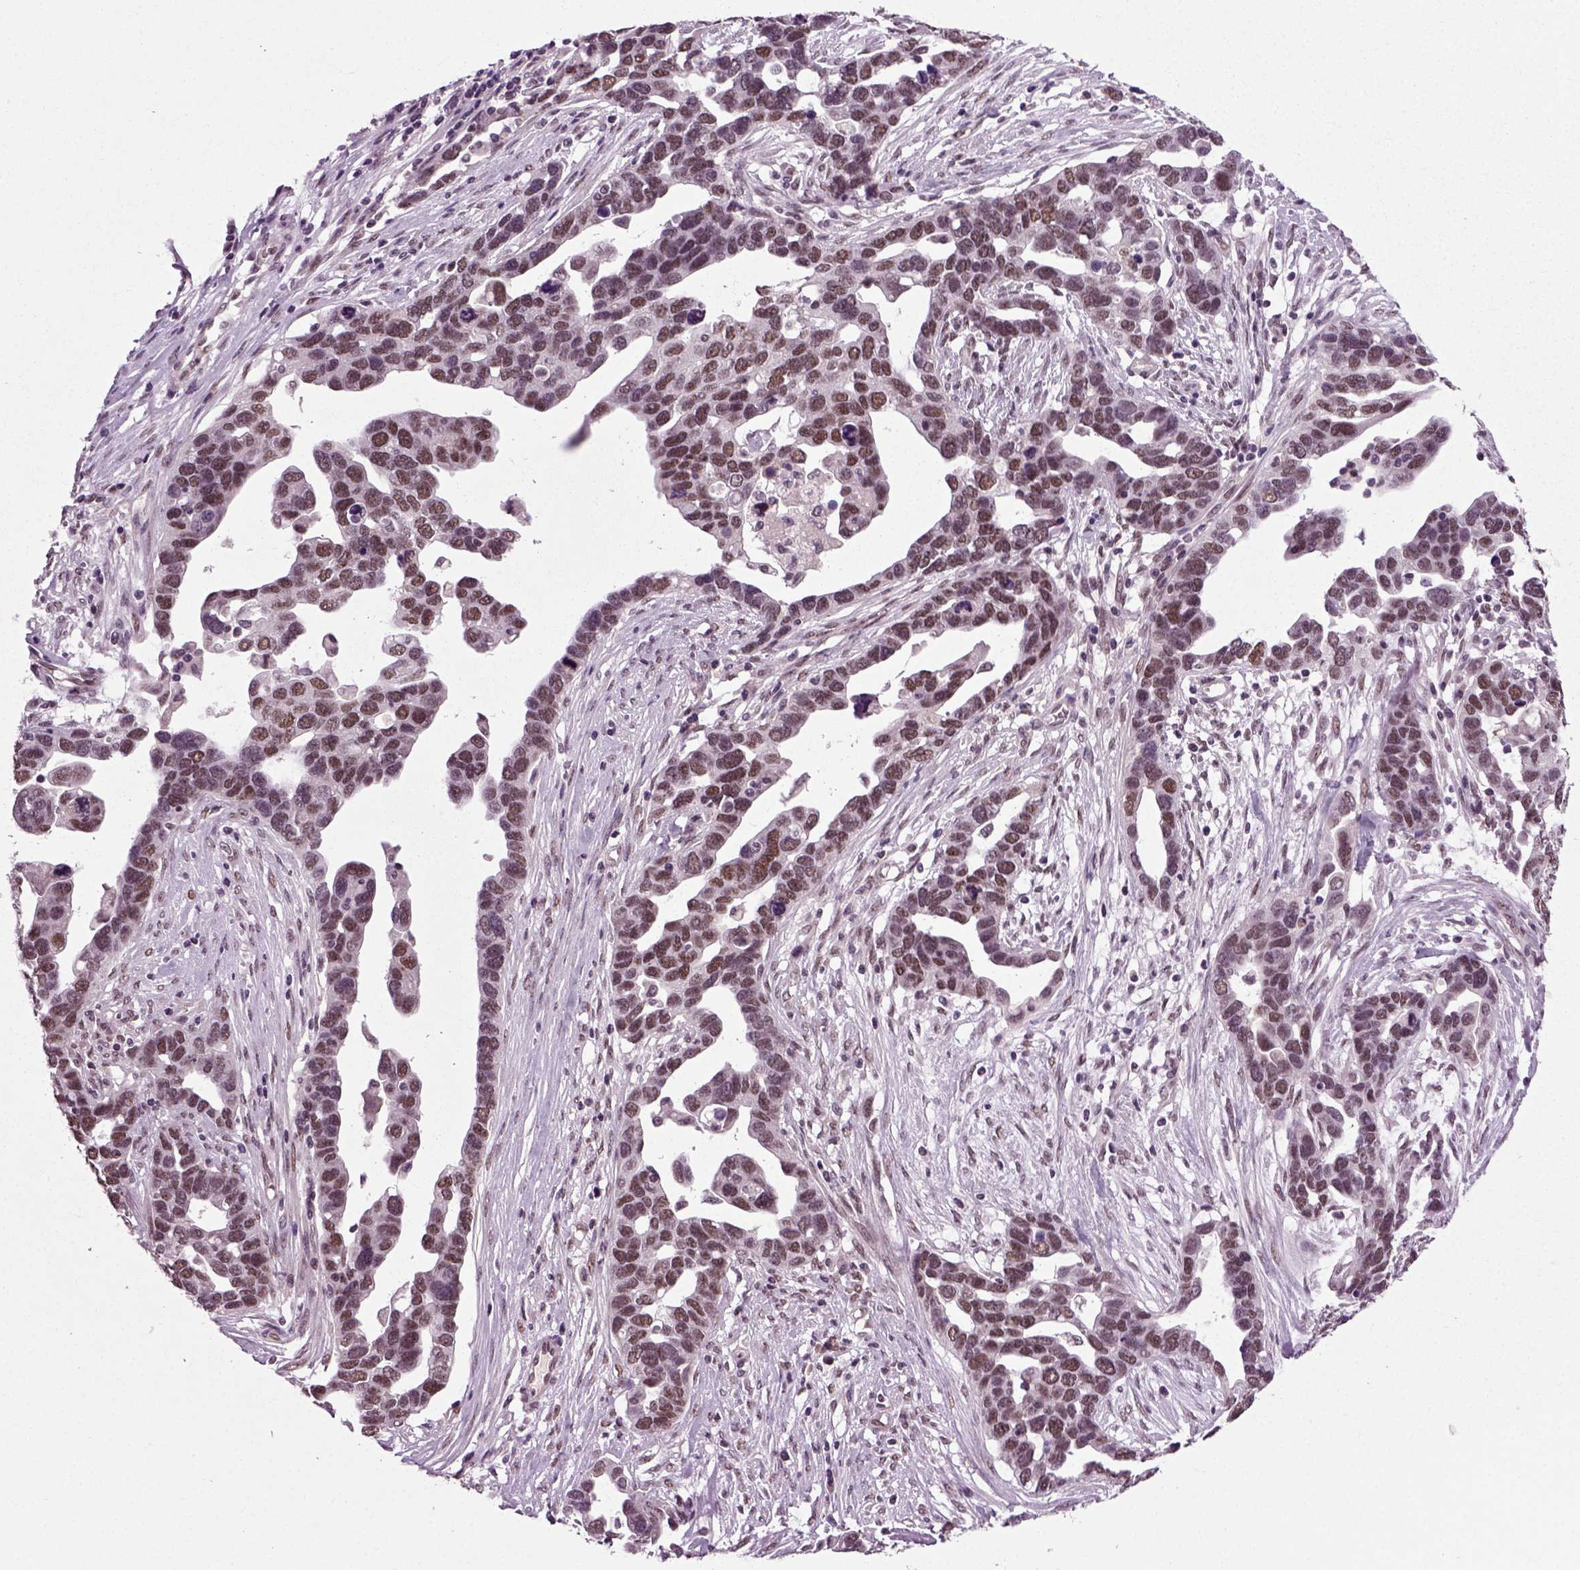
{"staining": {"intensity": "strong", "quantity": "25%-75%", "location": "nuclear"}, "tissue": "ovarian cancer", "cell_type": "Tumor cells", "image_type": "cancer", "snomed": [{"axis": "morphology", "description": "Cystadenocarcinoma, serous, NOS"}, {"axis": "topography", "description": "Ovary"}], "caption": "An immunohistochemistry (IHC) histopathology image of neoplastic tissue is shown. Protein staining in brown labels strong nuclear positivity in ovarian cancer (serous cystadenocarcinoma) within tumor cells. (DAB (3,3'-diaminobenzidine) IHC, brown staining for protein, blue staining for nuclei).", "gene": "RCOR3", "patient": {"sex": "female", "age": 54}}